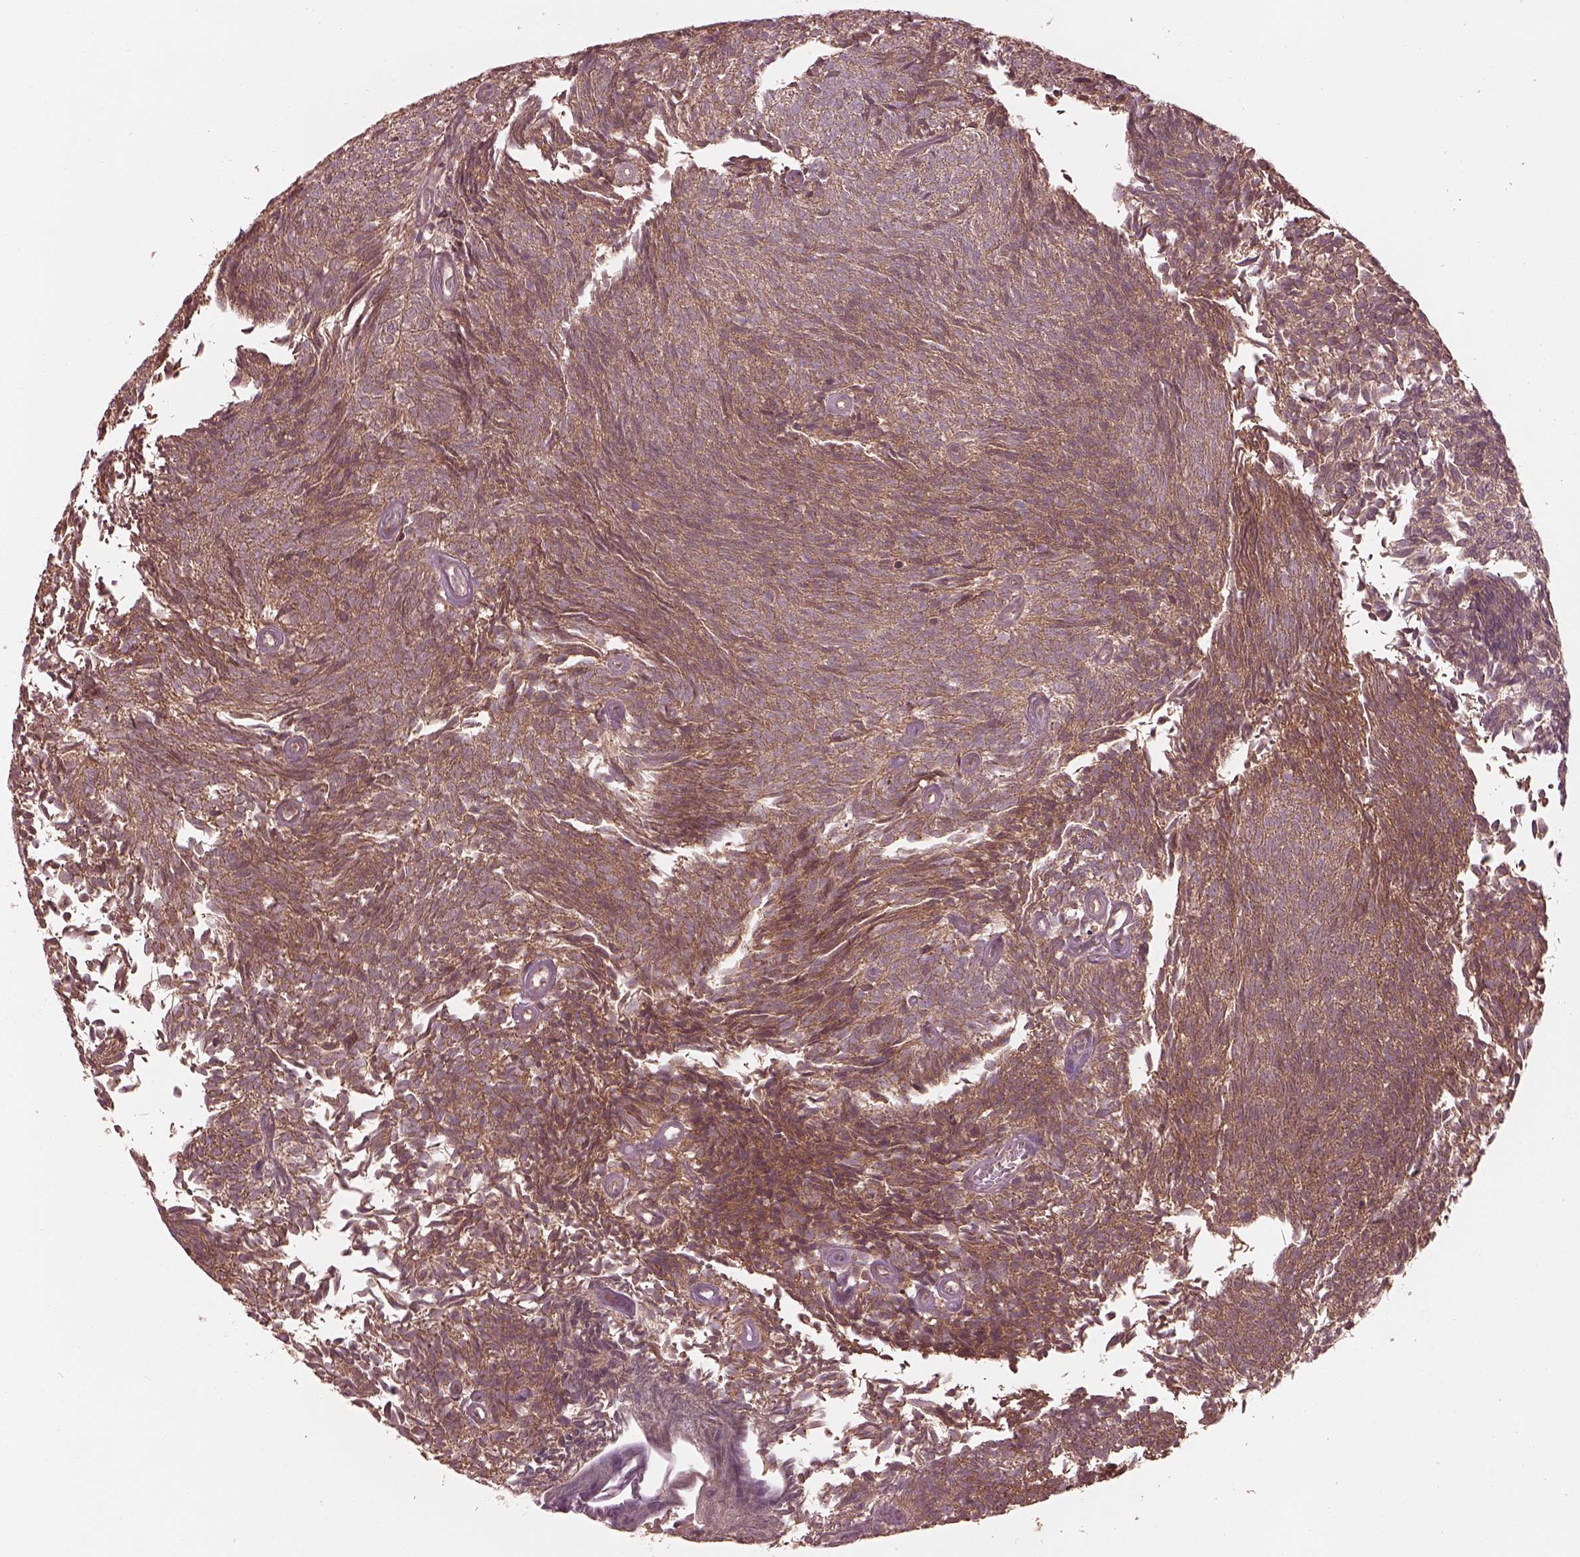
{"staining": {"intensity": "moderate", "quantity": ">75%", "location": "cytoplasmic/membranous"}, "tissue": "urothelial cancer", "cell_type": "Tumor cells", "image_type": "cancer", "snomed": [{"axis": "morphology", "description": "Urothelial carcinoma, Low grade"}, {"axis": "topography", "description": "Urinary bladder"}], "caption": "Low-grade urothelial carcinoma stained for a protein (brown) exhibits moderate cytoplasmic/membranous positive positivity in about >75% of tumor cells.", "gene": "PIK3R2", "patient": {"sex": "male", "age": 77}}